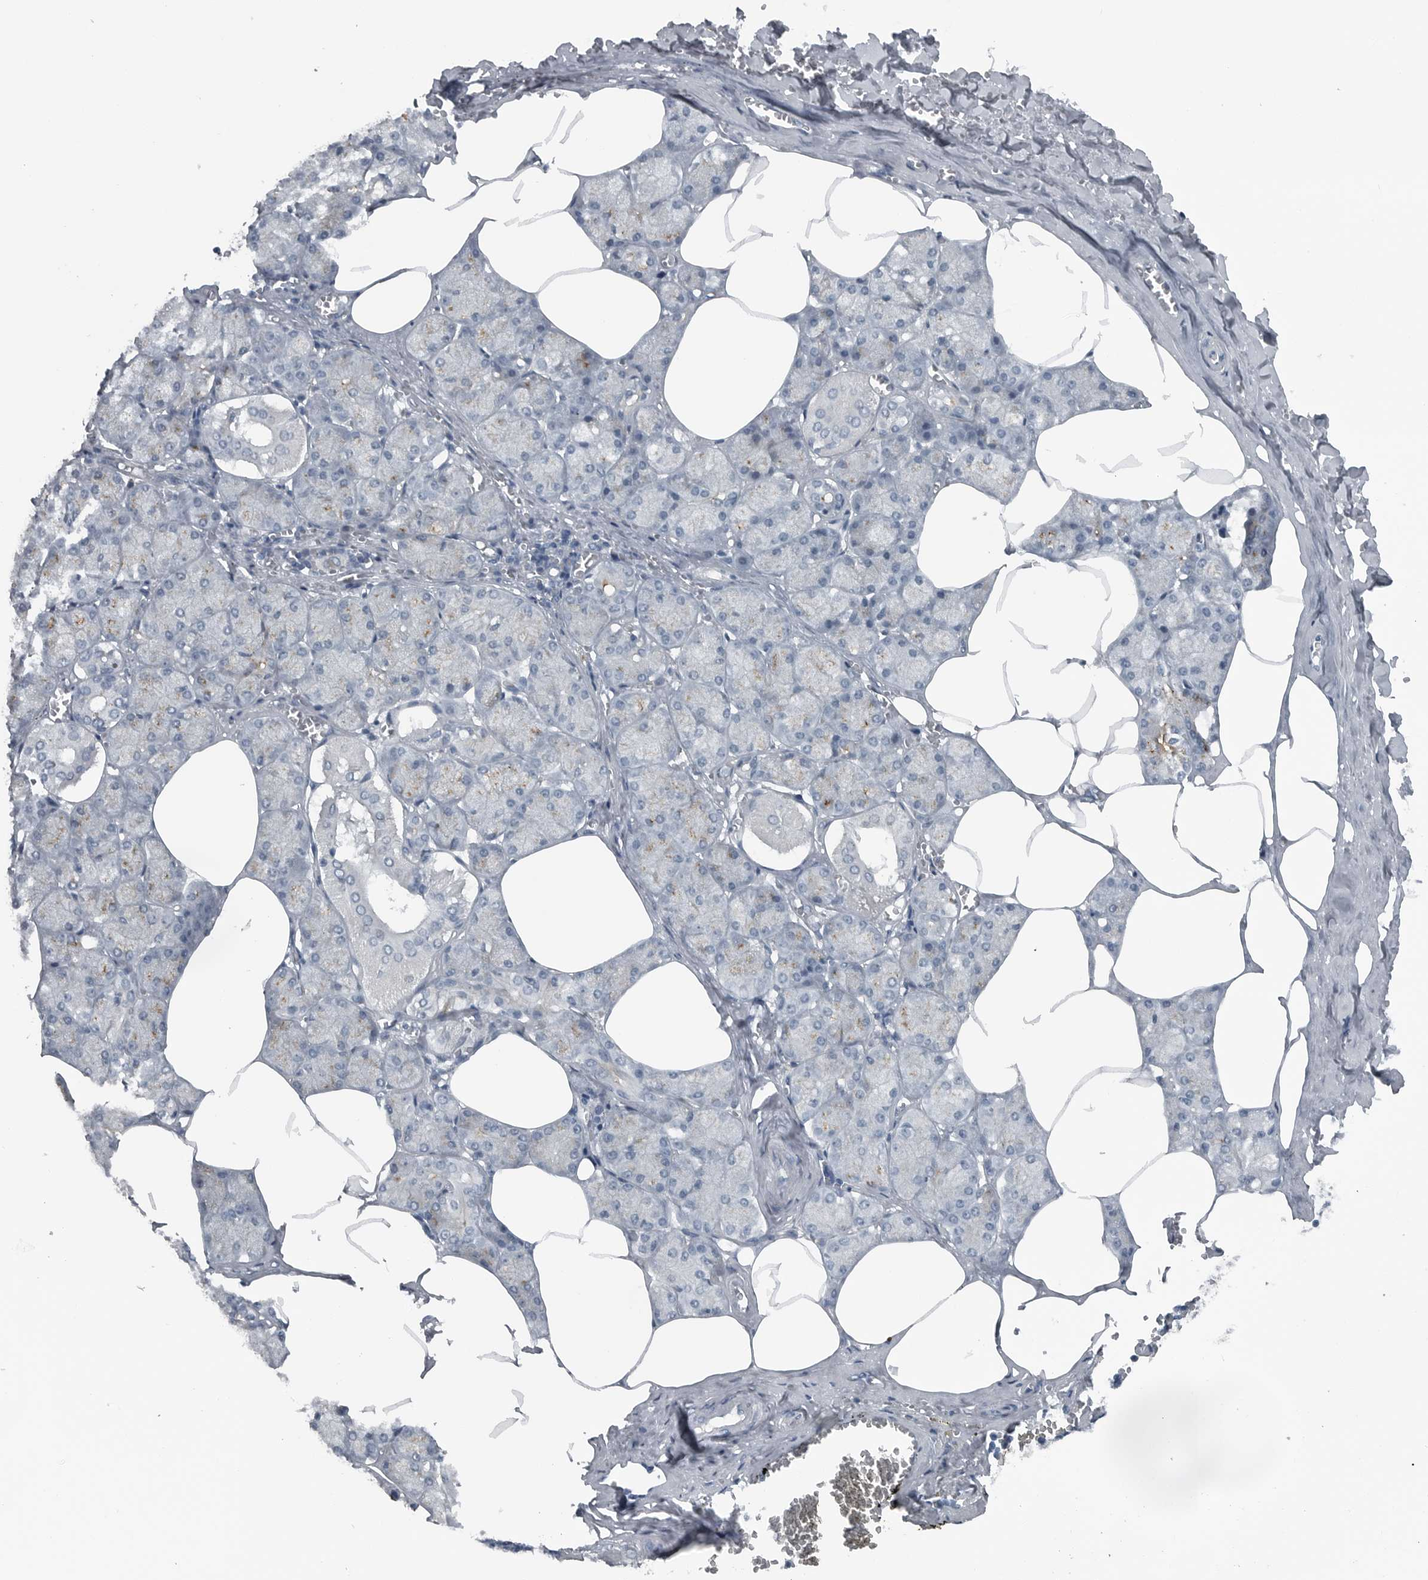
{"staining": {"intensity": "moderate", "quantity": "<25%", "location": "cytoplasmic/membranous"}, "tissue": "salivary gland", "cell_type": "Glandular cells", "image_type": "normal", "snomed": [{"axis": "morphology", "description": "Normal tissue, NOS"}, {"axis": "topography", "description": "Salivary gland"}], "caption": "Human salivary gland stained with a brown dye demonstrates moderate cytoplasmic/membranous positive staining in about <25% of glandular cells.", "gene": "GAK", "patient": {"sex": "male", "age": 62}}